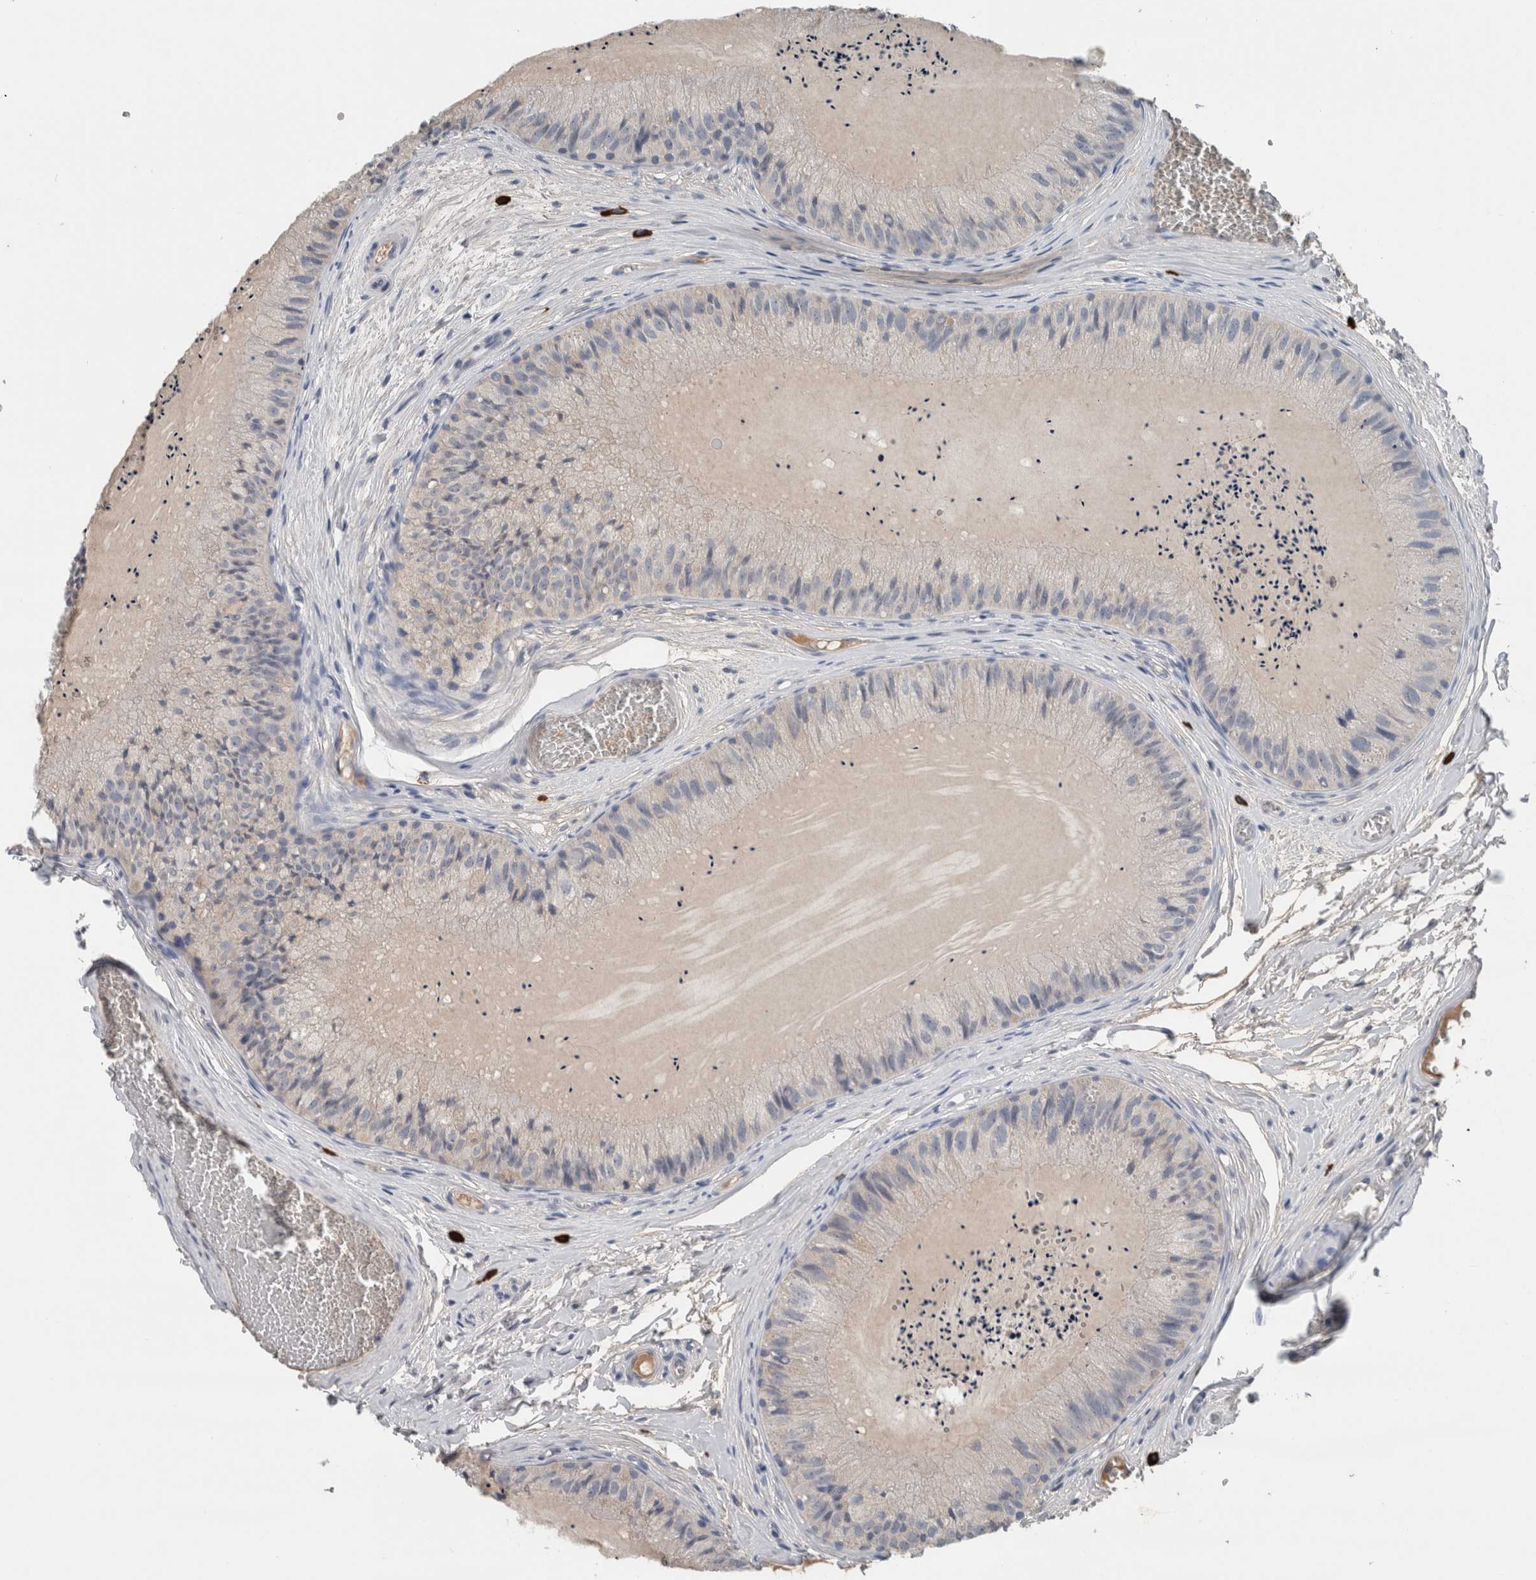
{"staining": {"intensity": "negative", "quantity": "none", "location": "none"}, "tissue": "epididymis", "cell_type": "Glandular cells", "image_type": "normal", "snomed": [{"axis": "morphology", "description": "Normal tissue, NOS"}, {"axis": "topography", "description": "Epididymis"}], "caption": "Human epididymis stained for a protein using immunohistochemistry exhibits no staining in glandular cells.", "gene": "CRNN", "patient": {"sex": "male", "age": 31}}